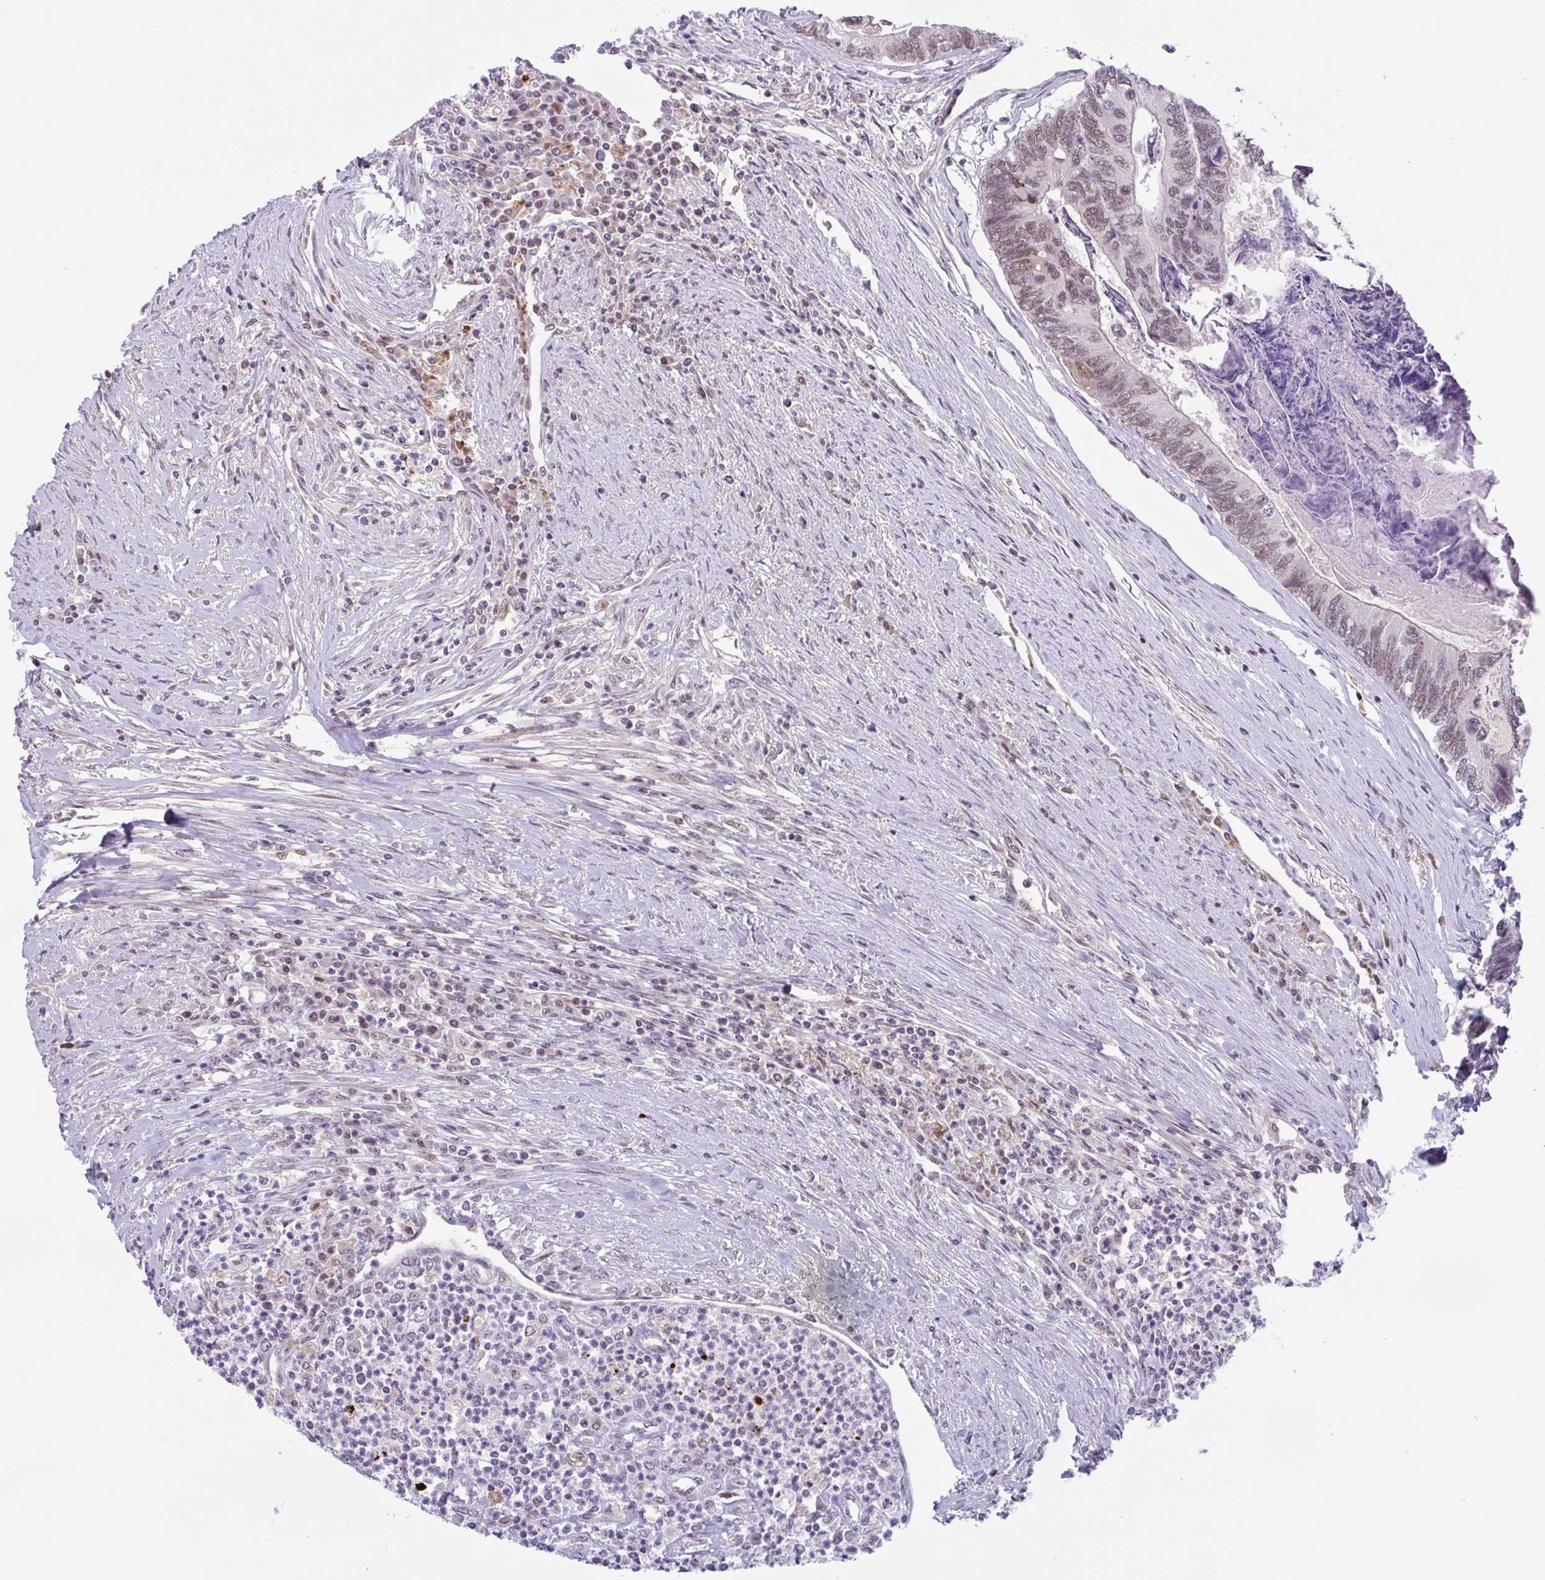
{"staining": {"intensity": "moderate", "quantity": ">75%", "location": "nuclear"}, "tissue": "colorectal cancer", "cell_type": "Tumor cells", "image_type": "cancer", "snomed": [{"axis": "morphology", "description": "Adenocarcinoma, NOS"}, {"axis": "topography", "description": "Colon"}], "caption": "IHC of adenocarcinoma (colorectal) displays medium levels of moderate nuclear staining in approximately >75% of tumor cells.", "gene": "PLG", "patient": {"sex": "female", "age": 67}}